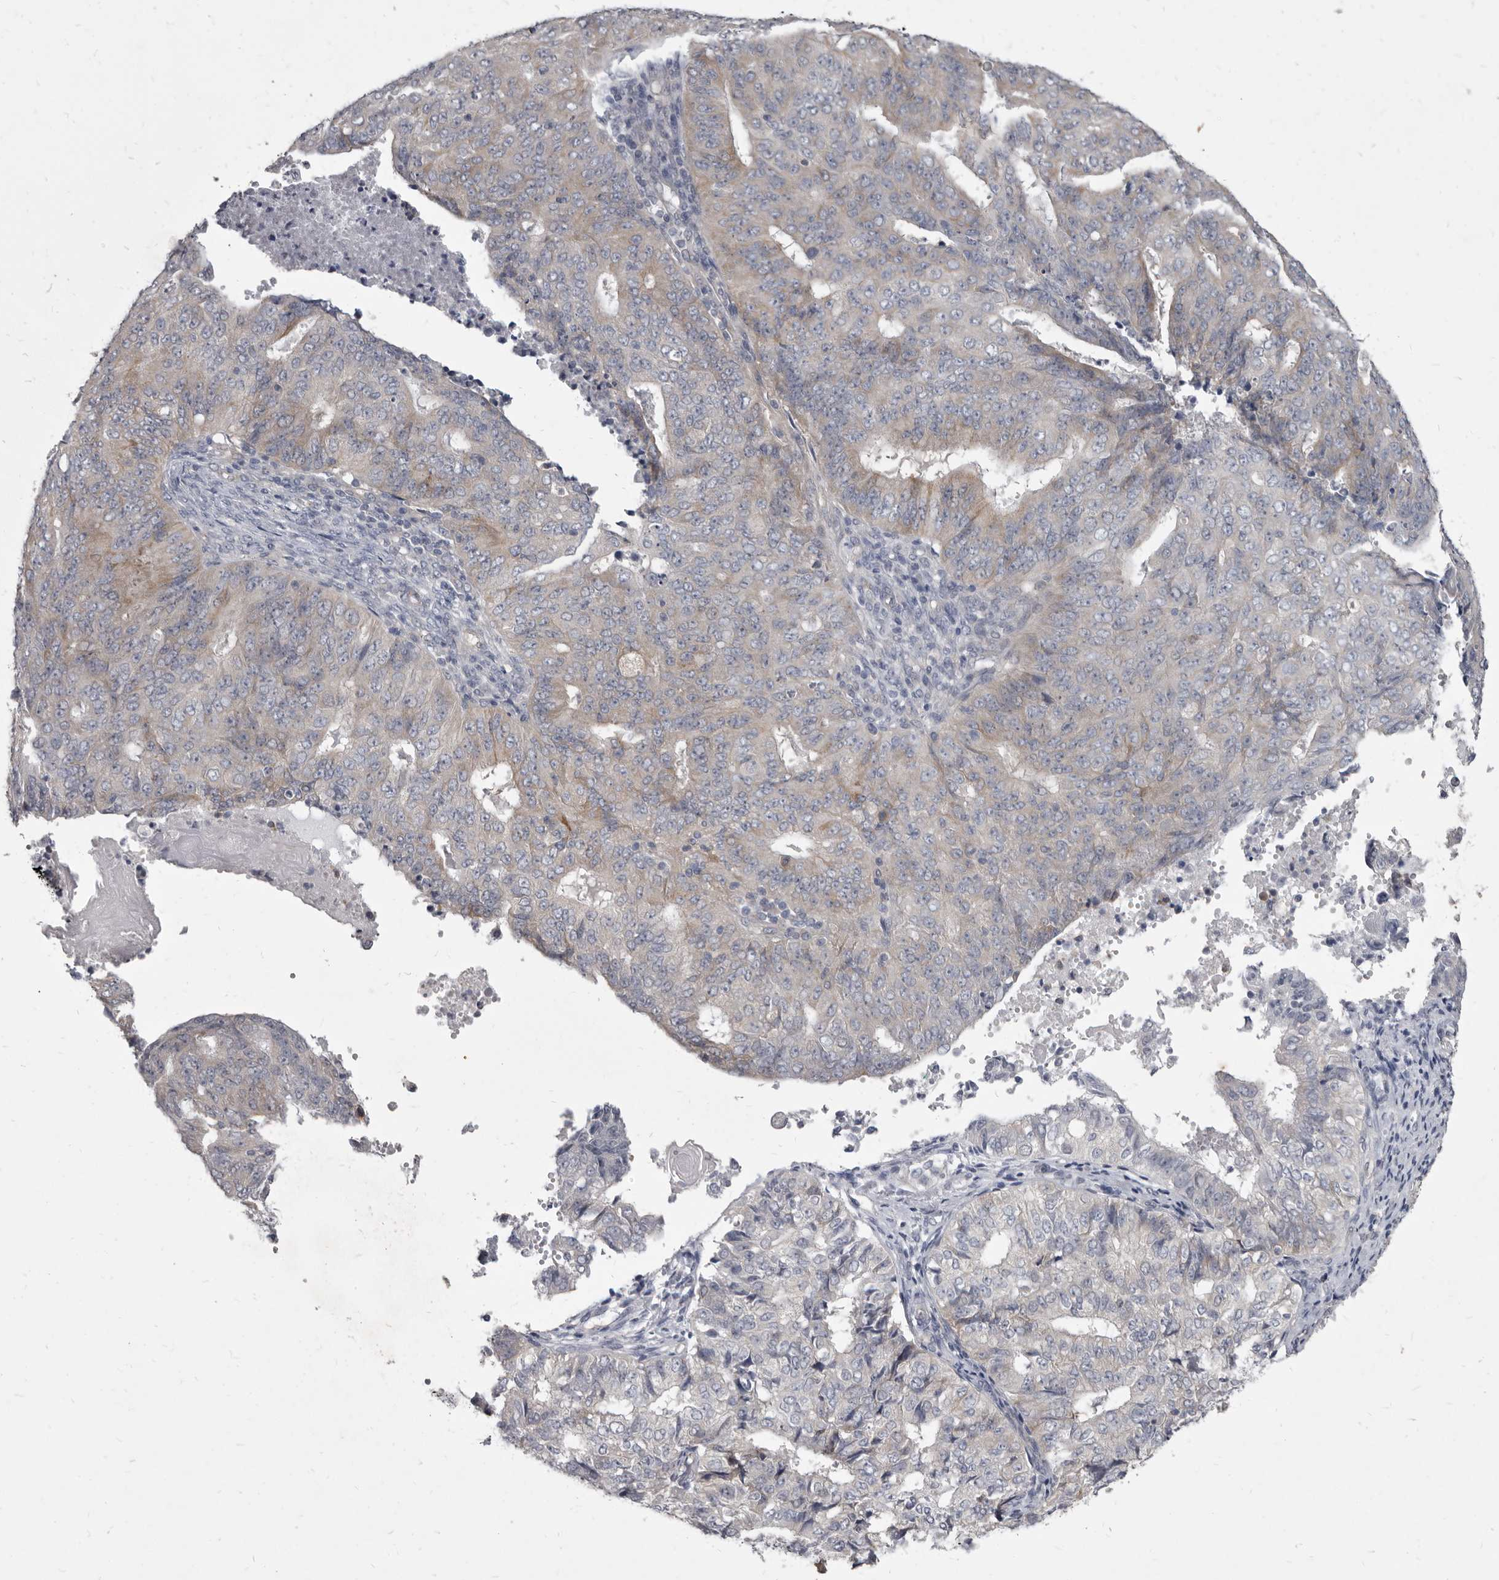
{"staining": {"intensity": "weak", "quantity": "<25%", "location": "cytoplasmic/membranous"}, "tissue": "endometrial cancer", "cell_type": "Tumor cells", "image_type": "cancer", "snomed": [{"axis": "morphology", "description": "Adenocarcinoma, NOS"}, {"axis": "topography", "description": "Endometrium"}], "caption": "An immunohistochemistry micrograph of endometrial cancer is shown. There is no staining in tumor cells of endometrial cancer.", "gene": "GSK3B", "patient": {"sex": "female", "age": 32}}